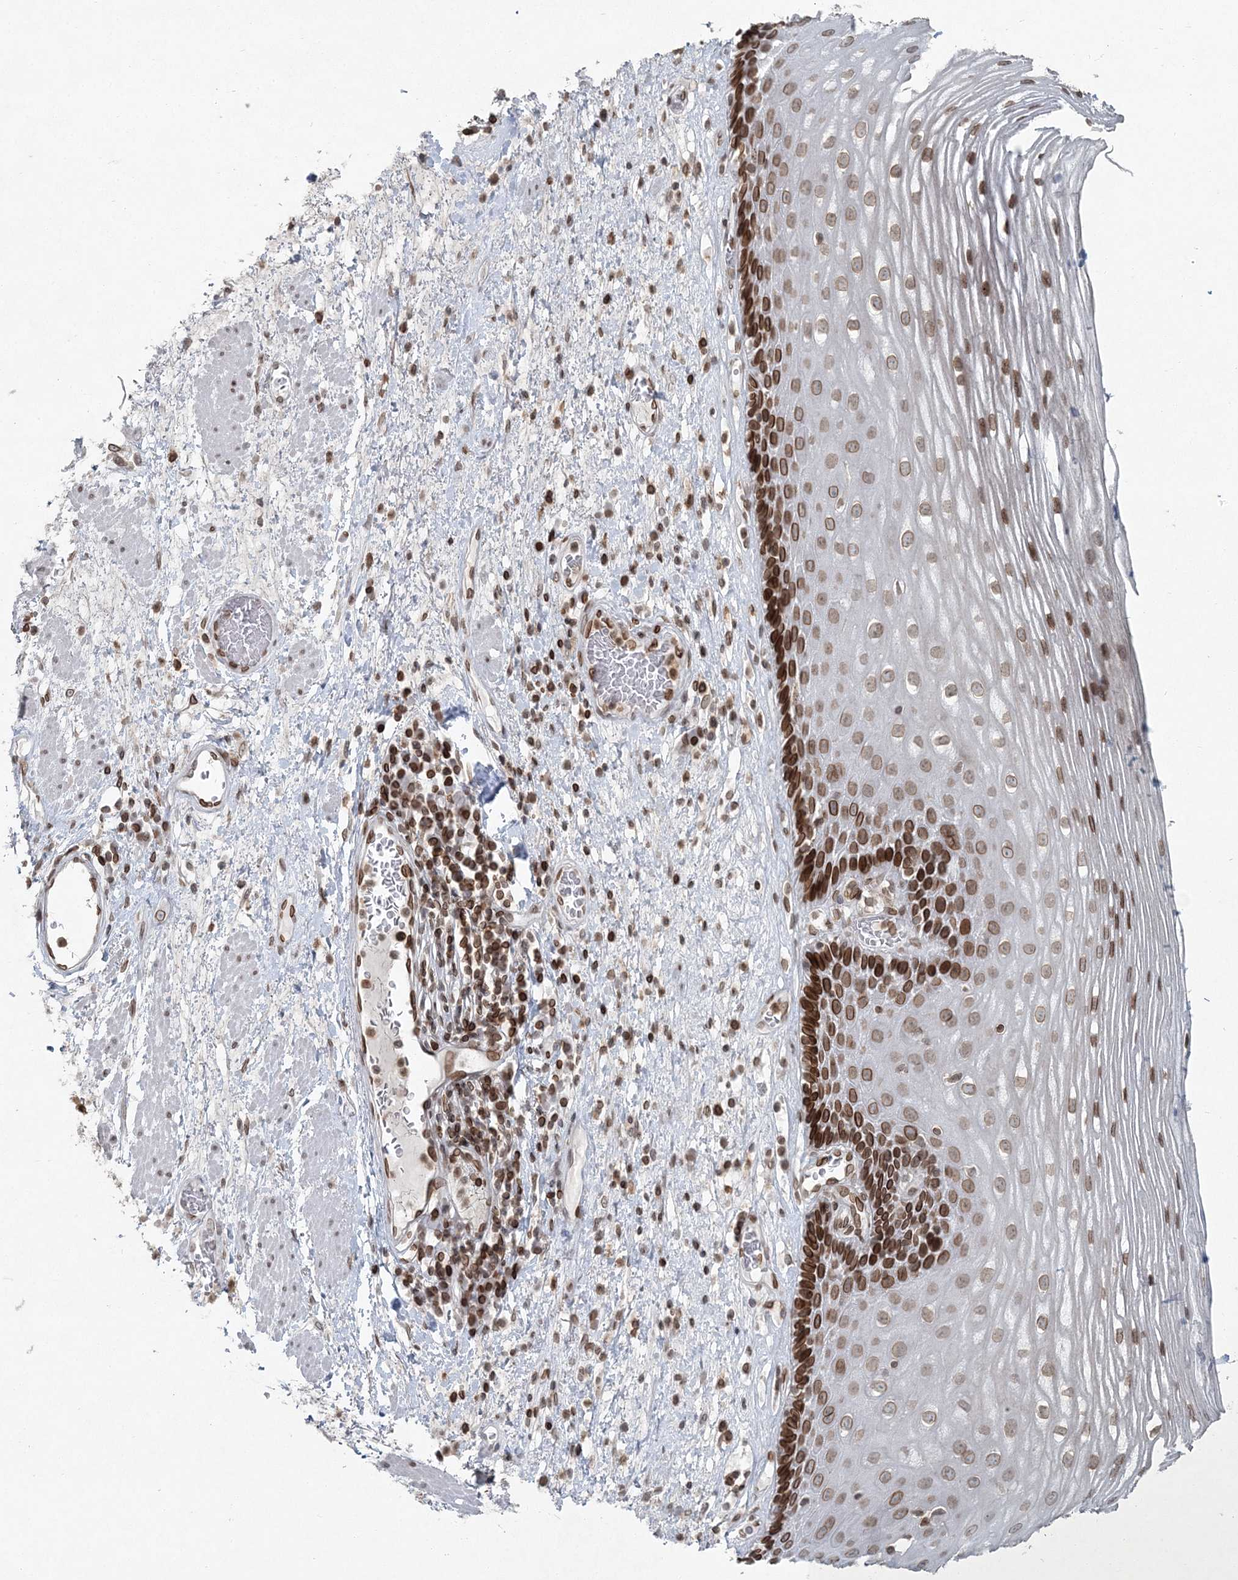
{"staining": {"intensity": "strong", "quantity": ">75%", "location": "cytoplasmic/membranous,nuclear"}, "tissue": "esophagus", "cell_type": "Squamous epithelial cells", "image_type": "normal", "snomed": [{"axis": "morphology", "description": "Normal tissue, NOS"}, {"axis": "morphology", "description": "Adenocarcinoma, NOS"}, {"axis": "topography", "description": "Esophagus"}], "caption": "Unremarkable esophagus was stained to show a protein in brown. There is high levels of strong cytoplasmic/membranous,nuclear positivity in approximately >75% of squamous epithelial cells. (DAB (3,3'-diaminobenzidine) IHC with brightfield microscopy, high magnification).", "gene": "GJD4", "patient": {"sex": "male", "age": 62}}